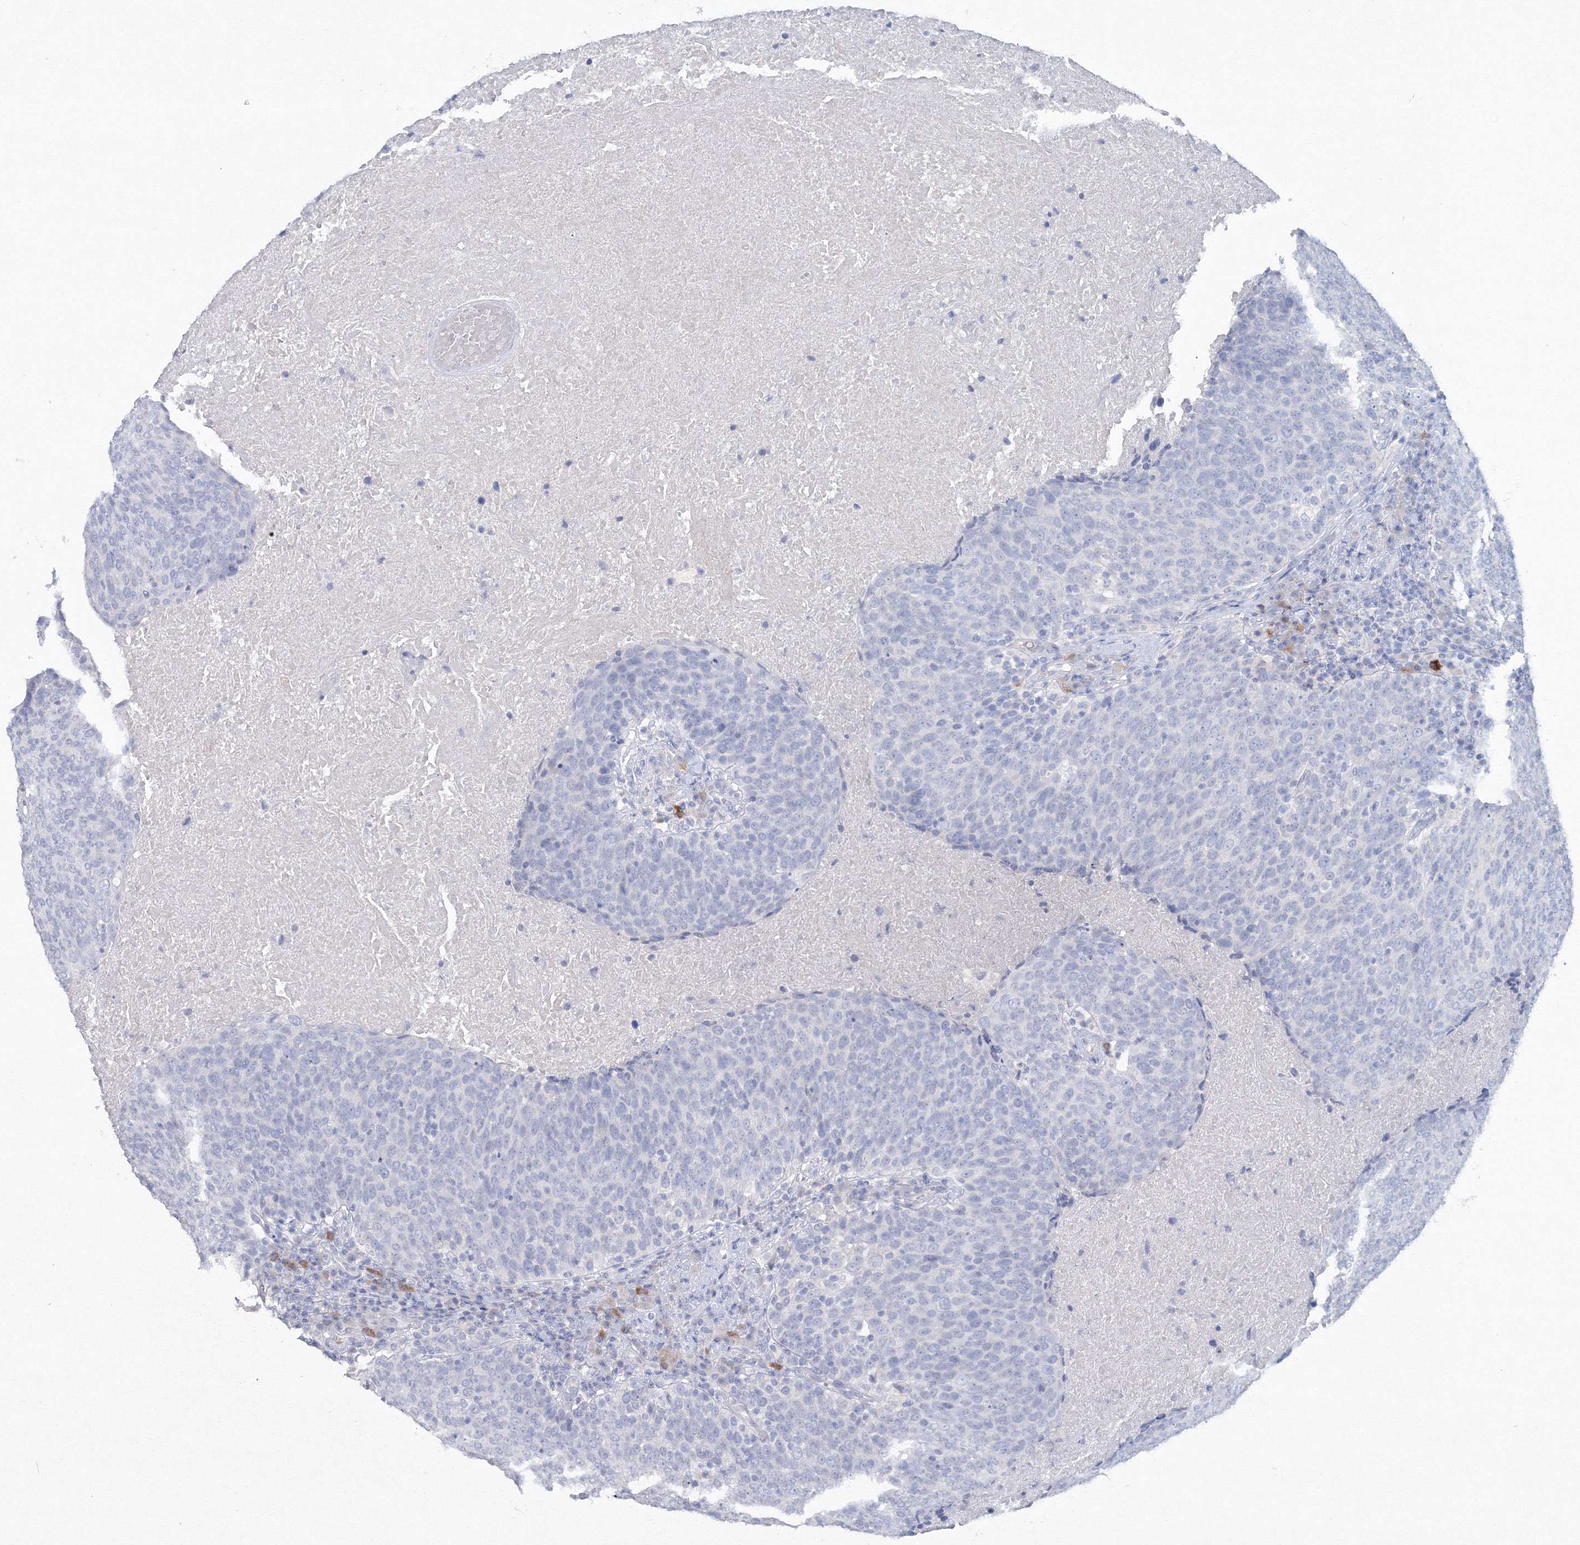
{"staining": {"intensity": "negative", "quantity": "none", "location": "none"}, "tissue": "head and neck cancer", "cell_type": "Tumor cells", "image_type": "cancer", "snomed": [{"axis": "morphology", "description": "Squamous cell carcinoma, NOS"}, {"axis": "morphology", "description": "Squamous cell carcinoma, metastatic, NOS"}, {"axis": "topography", "description": "Lymph node"}, {"axis": "topography", "description": "Head-Neck"}], "caption": "There is no significant expression in tumor cells of head and neck cancer (metastatic squamous cell carcinoma). The staining is performed using DAB (3,3'-diaminobenzidine) brown chromogen with nuclei counter-stained in using hematoxylin.", "gene": "GCKR", "patient": {"sex": "male", "age": 62}}